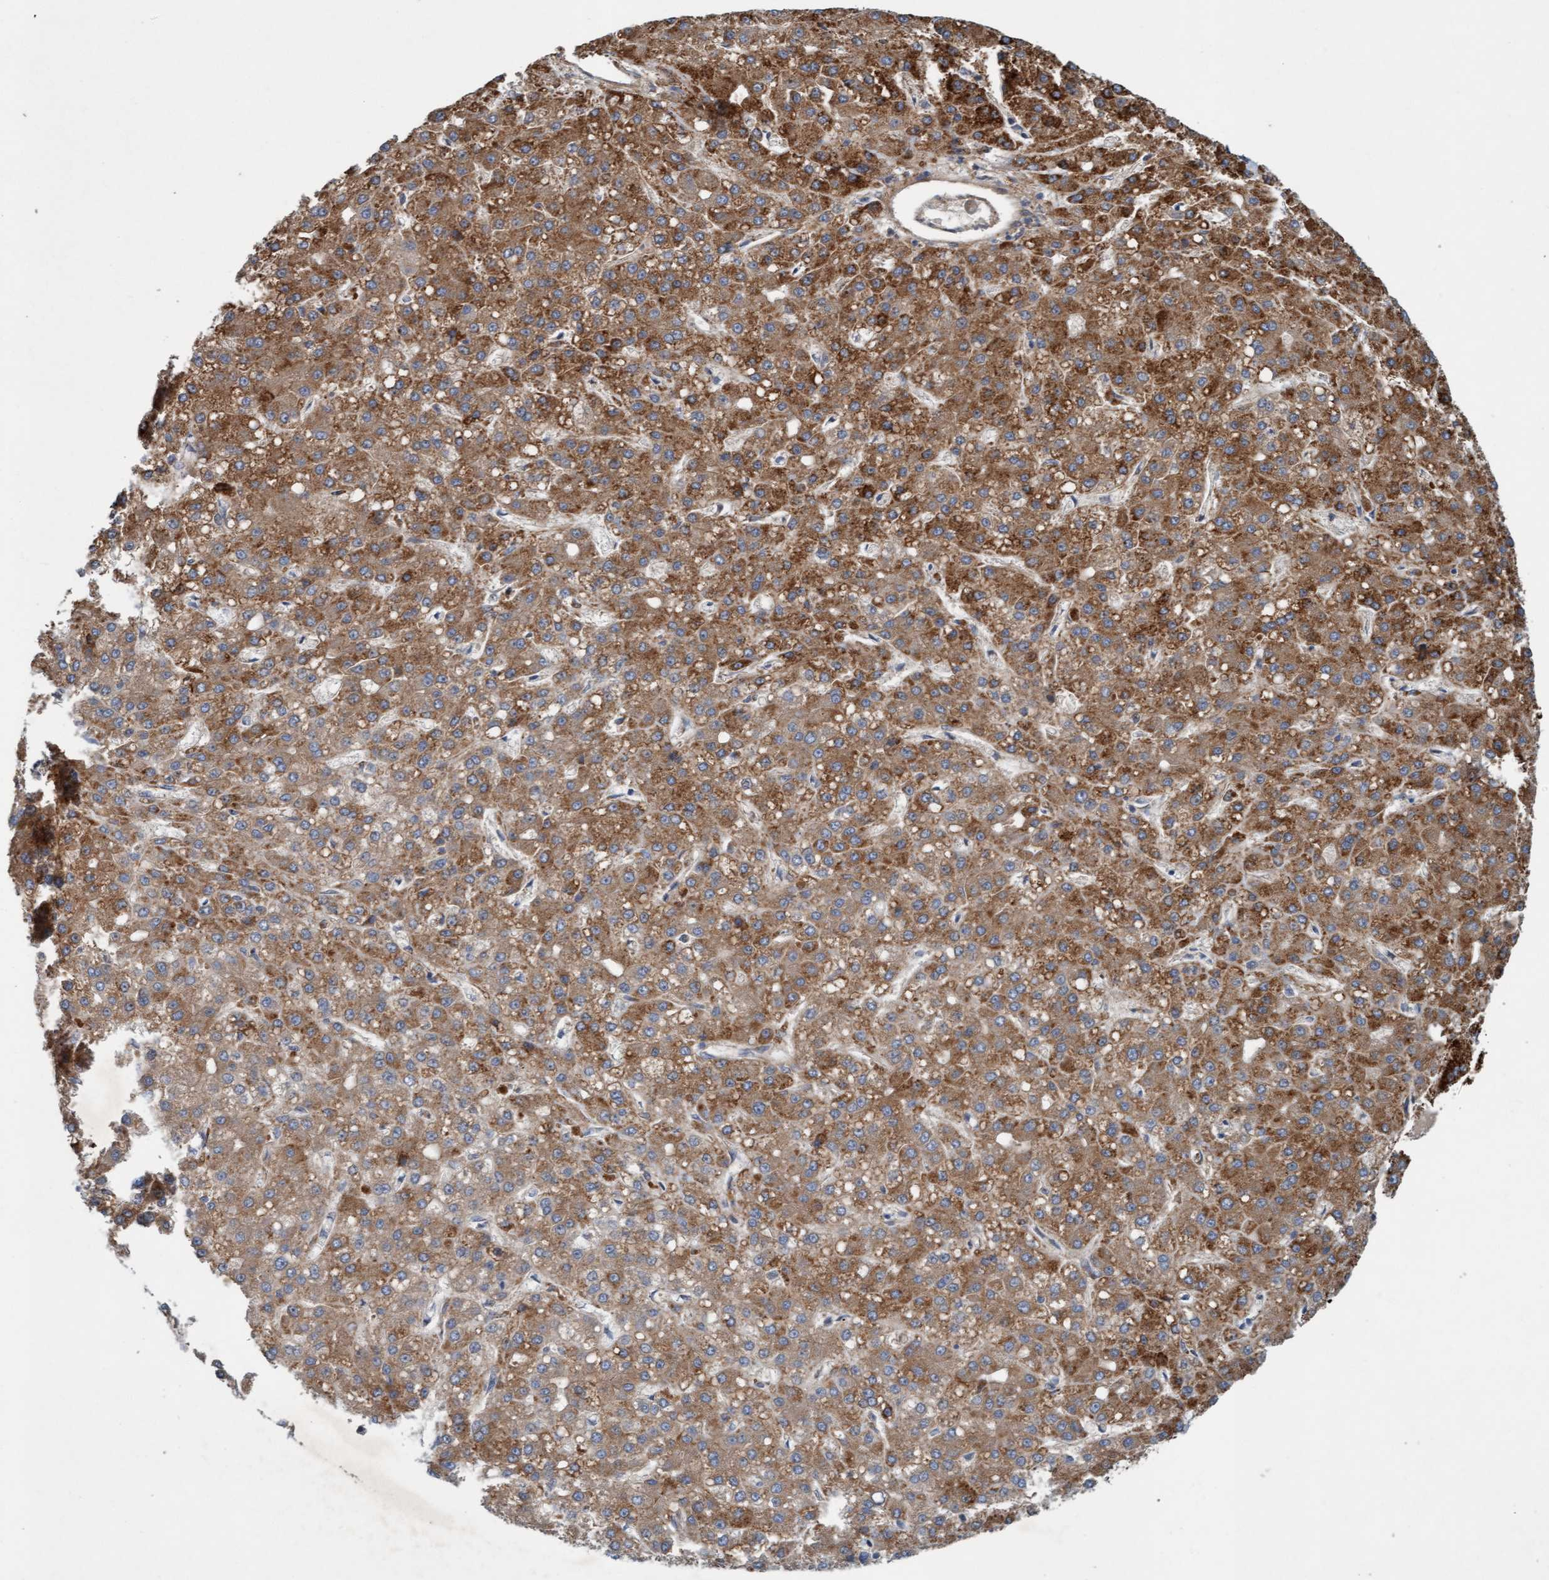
{"staining": {"intensity": "moderate", "quantity": ">75%", "location": "cytoplasmic/membranous"}, "tissue": "liver cancer", "cell_type": "Tumor cells", "image_type": "cancer", "snomed": [{"axis": "morphology", "description": "Carcinoma, Hepatocellular, NOS"}, {"axis": "topography", "description": "Liver"}], "caption": "Tumor cells exhibit medium levels of moderate cytoplasmic/membranous staining in approximately >75% of cells in human liver cancer.", "gene": "ERAL1", "patient": {"sex": "male", "age": 67}}